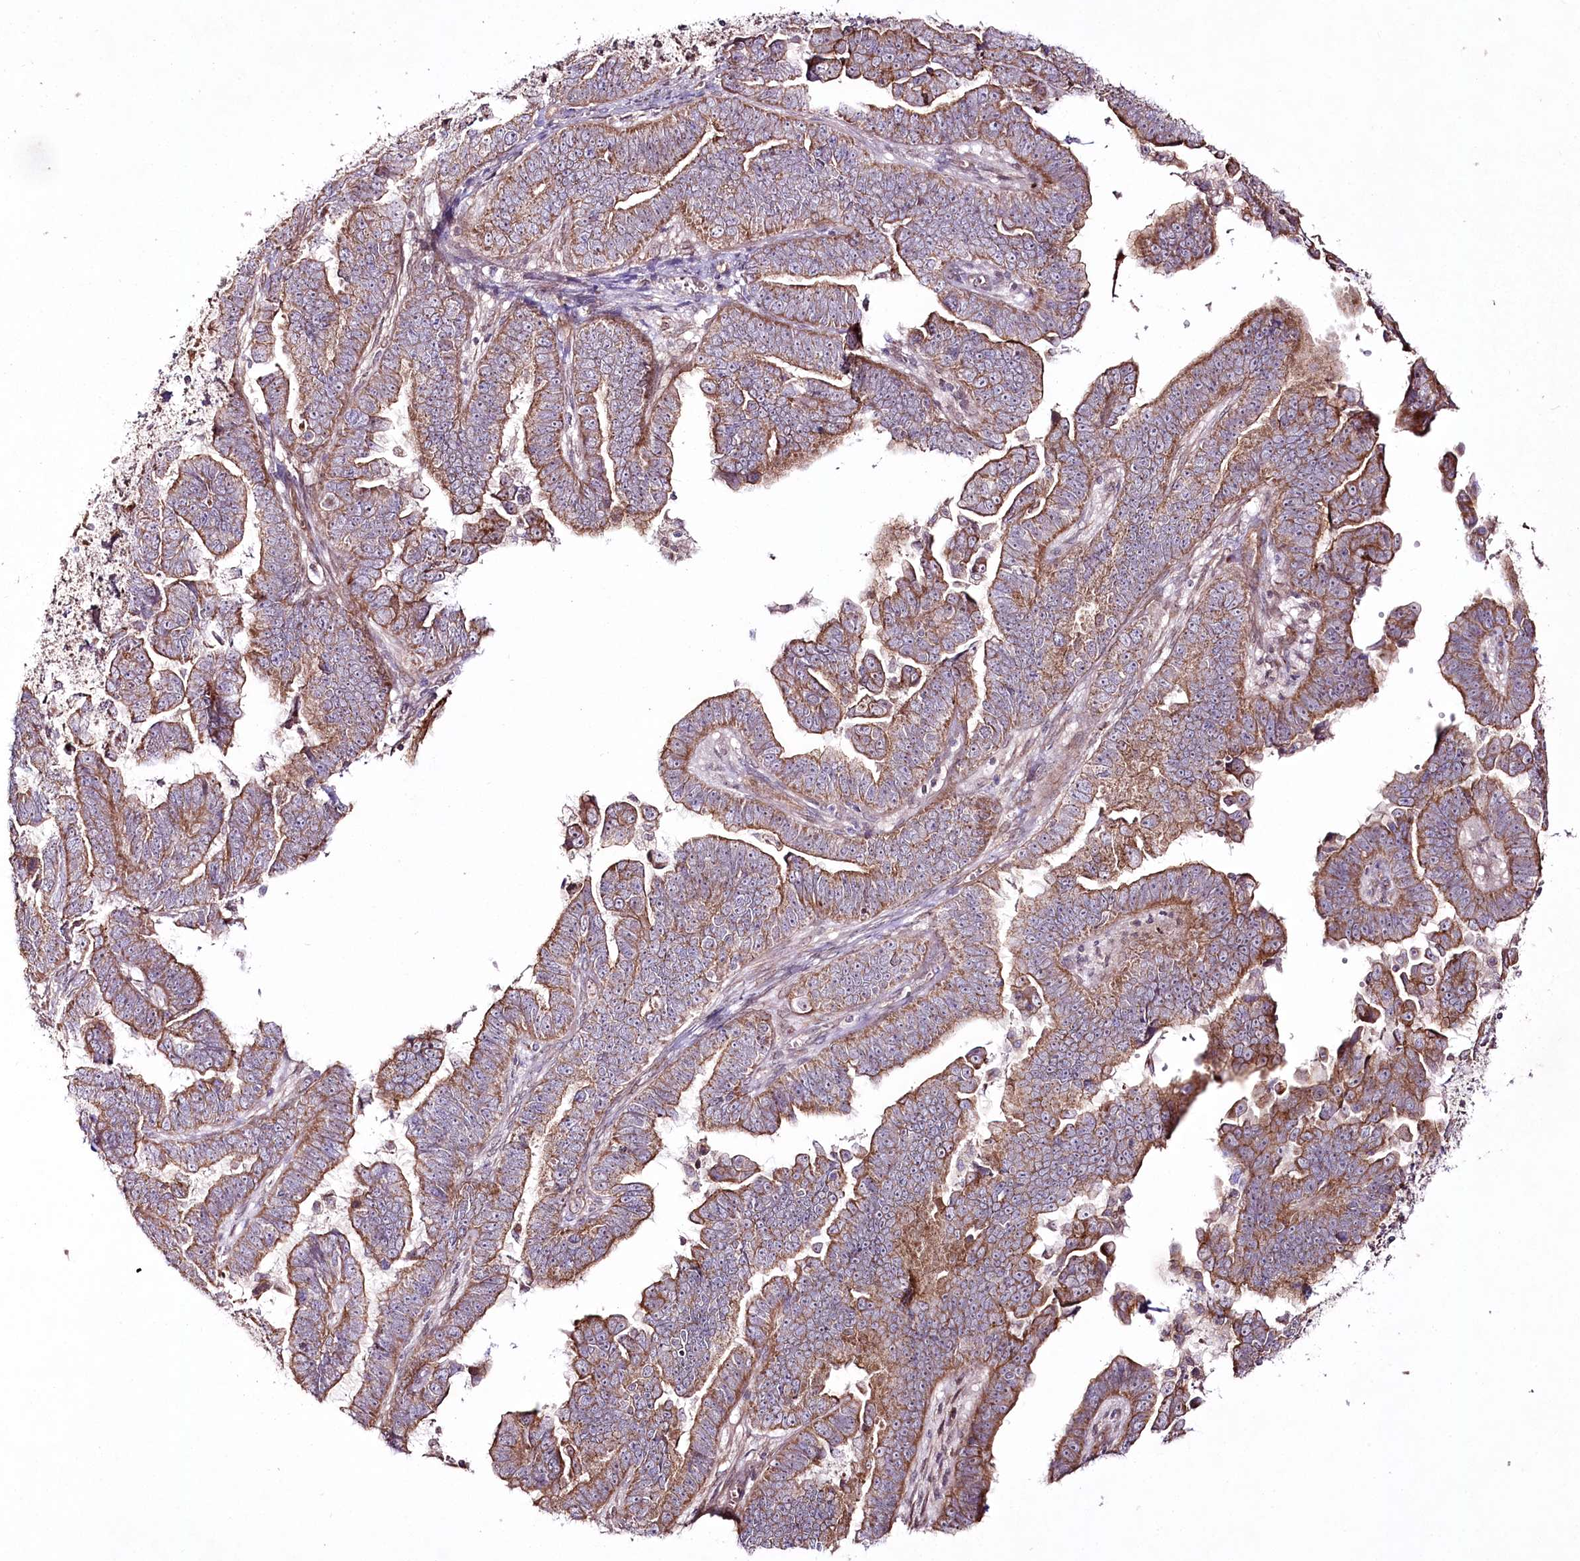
{"staining": {"intensity": "moderate", "quantity": ">75%", "location": "cytoplasmic/membranous"}, "tissue": "endometrial cancer", "cell_type": "Tumor cells", "image_type": "cancer", "snomed": [{"axis": "morphology", "description": "Adenocarcinoma, NOS"}, {"axis": "topography", "description": "Endometrium"}], "caption": "This is an image of IHC staining of adenocarcinoma (endometrial), which shows moderate expression in the cytoplasmic/membranous of tumor cells.", "gene": "REXO2", "patient": {"sex": "female", "age": 75}}